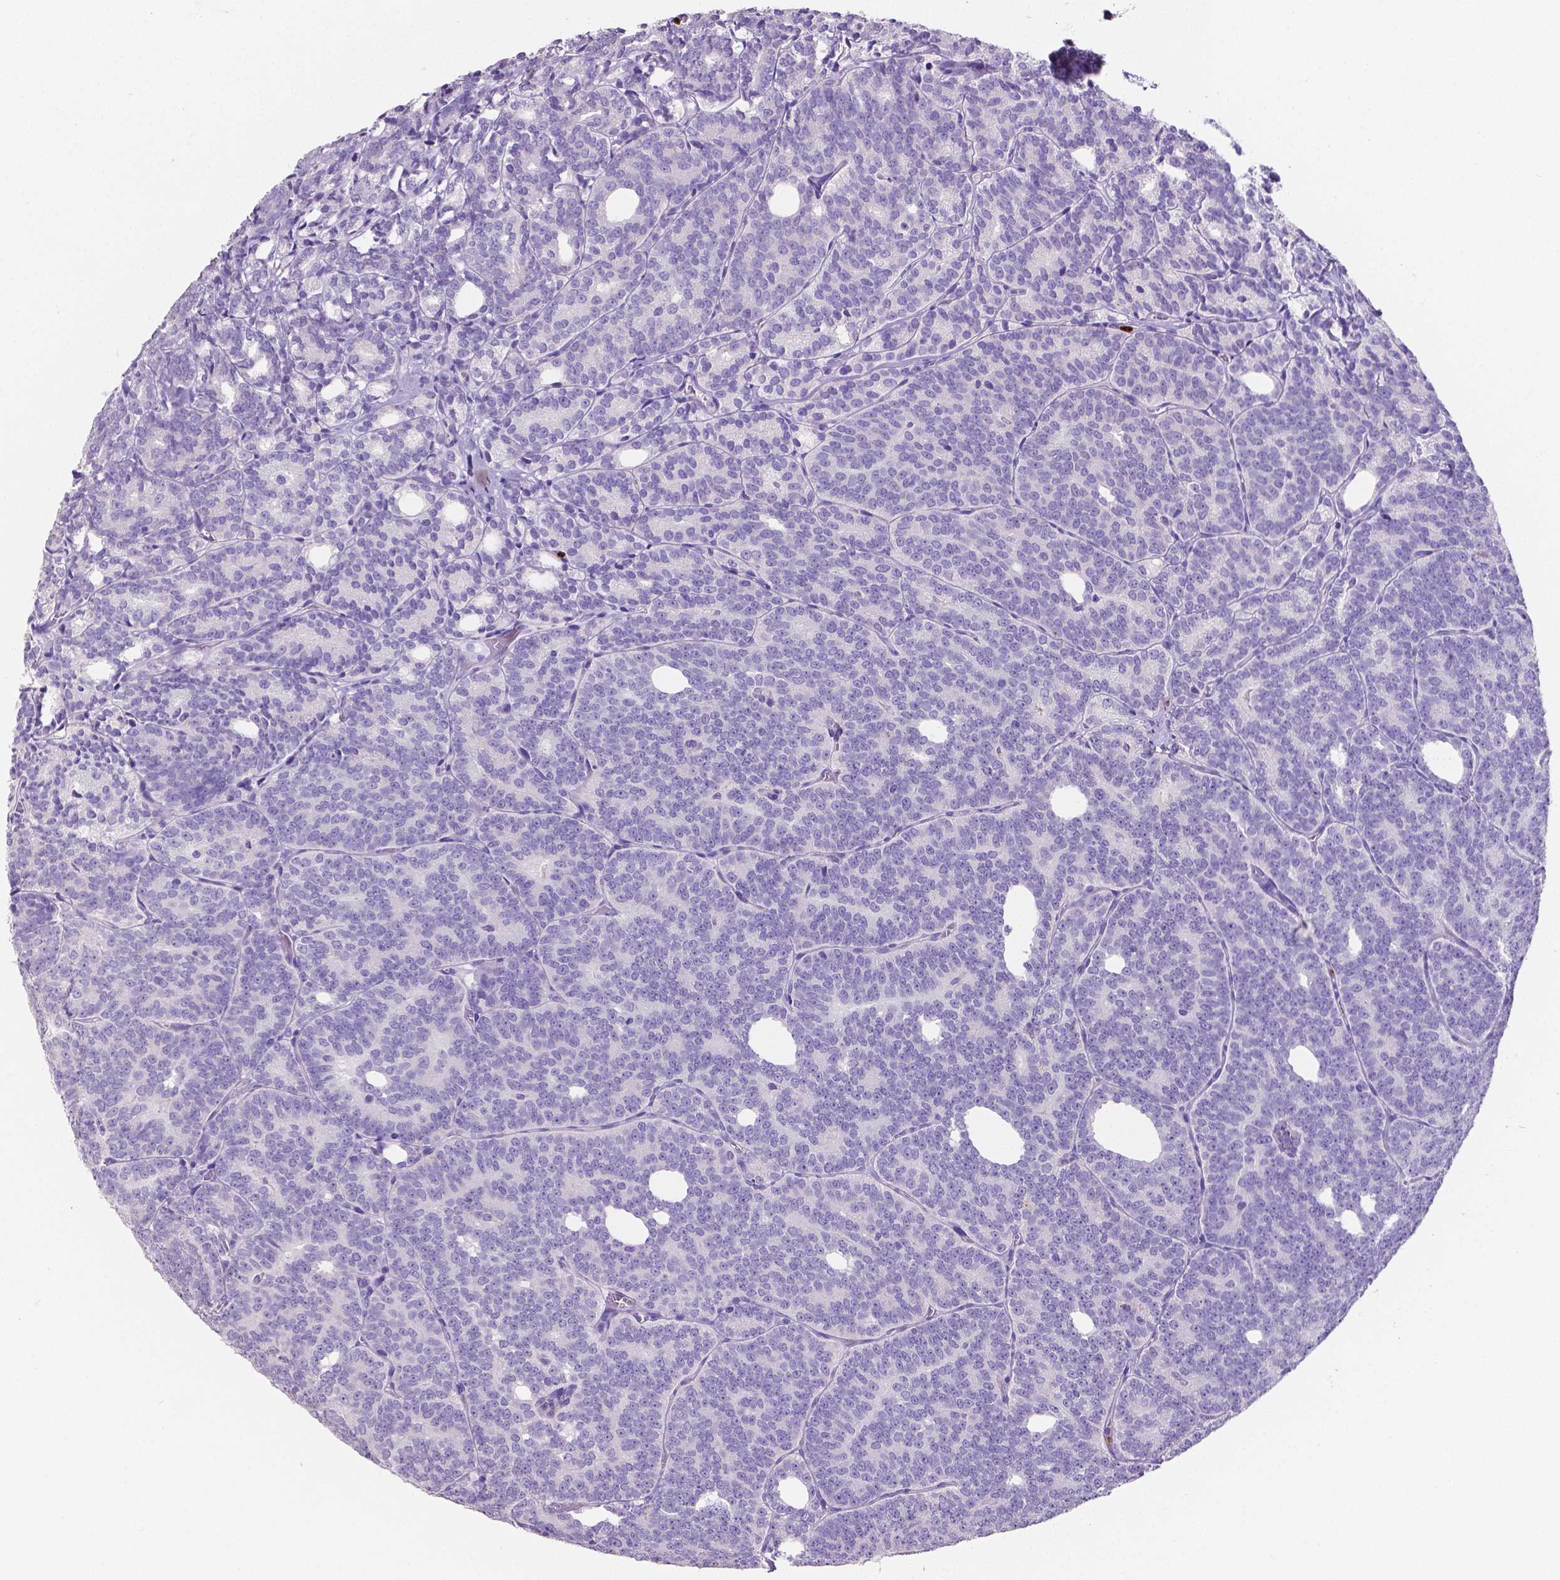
{"staining": {"intensity": "negative", "quantity": "none", "location": "none"}, "tissue": "prostate cancer", "cell_type": "Tumor cells", "image_type": "cancer", "snomed": [{"axis": "morphology", "description": "Adenocarcinoma, High grade"}, {"axis": "topography", "description": "Prostate"}], "caption": "A high-resolution histopathology image shows immunohistochemistry (IHC) staining of high-grade adenocarcinoma (prostate), which reveals no significant positivity in tumor cells.", "gene": "MMP9", "patient": {"sex": "male", "age": 53}}